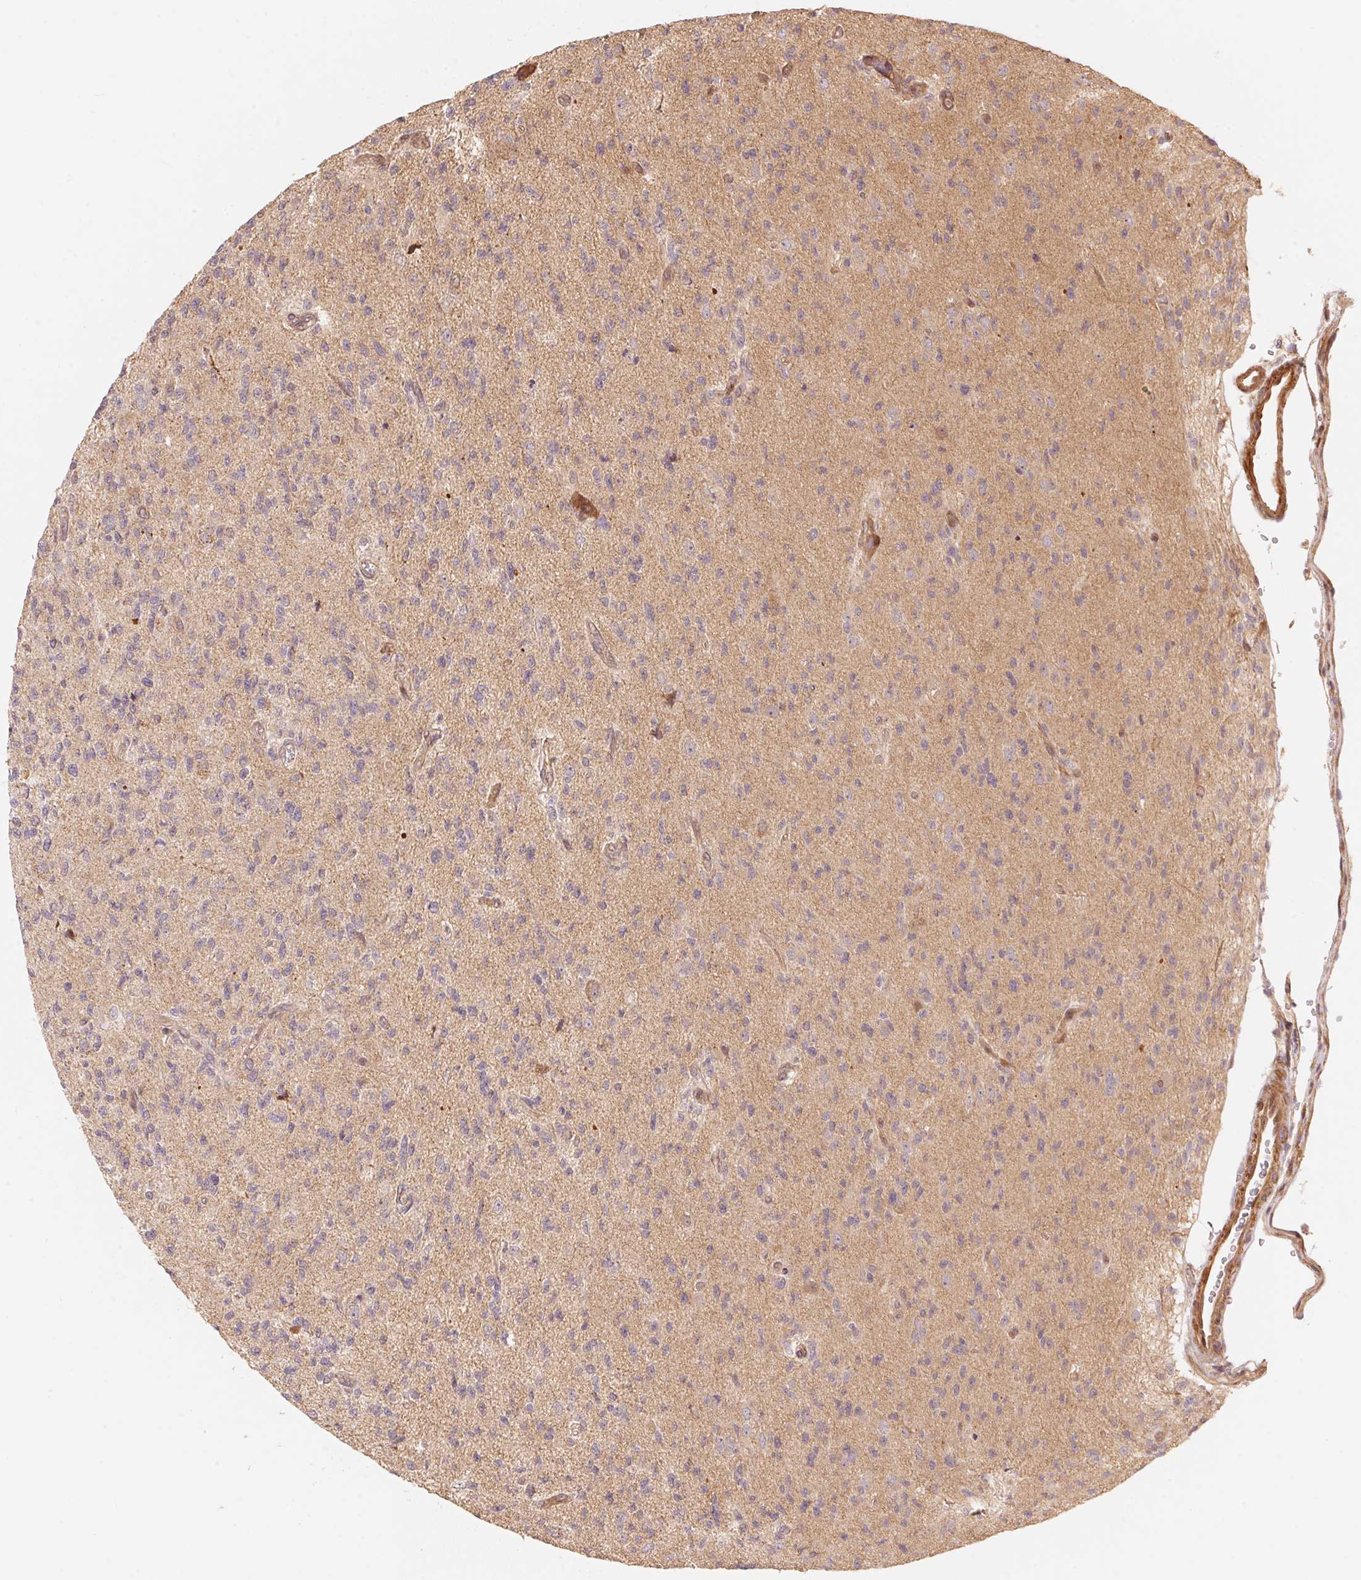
{"staining": {"intensity": "negative", "quantity": "none", "location": "none"}, "tissue": "glioma", "cell_type": "Tumor cells", "image_type": "cancer", "snomed": [{"axis": "morphology", "description": "Glioma, malignant, High grade"}, {"axis": "topography", "description": "Brain"}], "caption": "Image shows no significant protein positivity in tumor cells of malignant glioma (high-grade).", "gene": "TNIP2", "patient": {"sex": "male", "age": 56}}